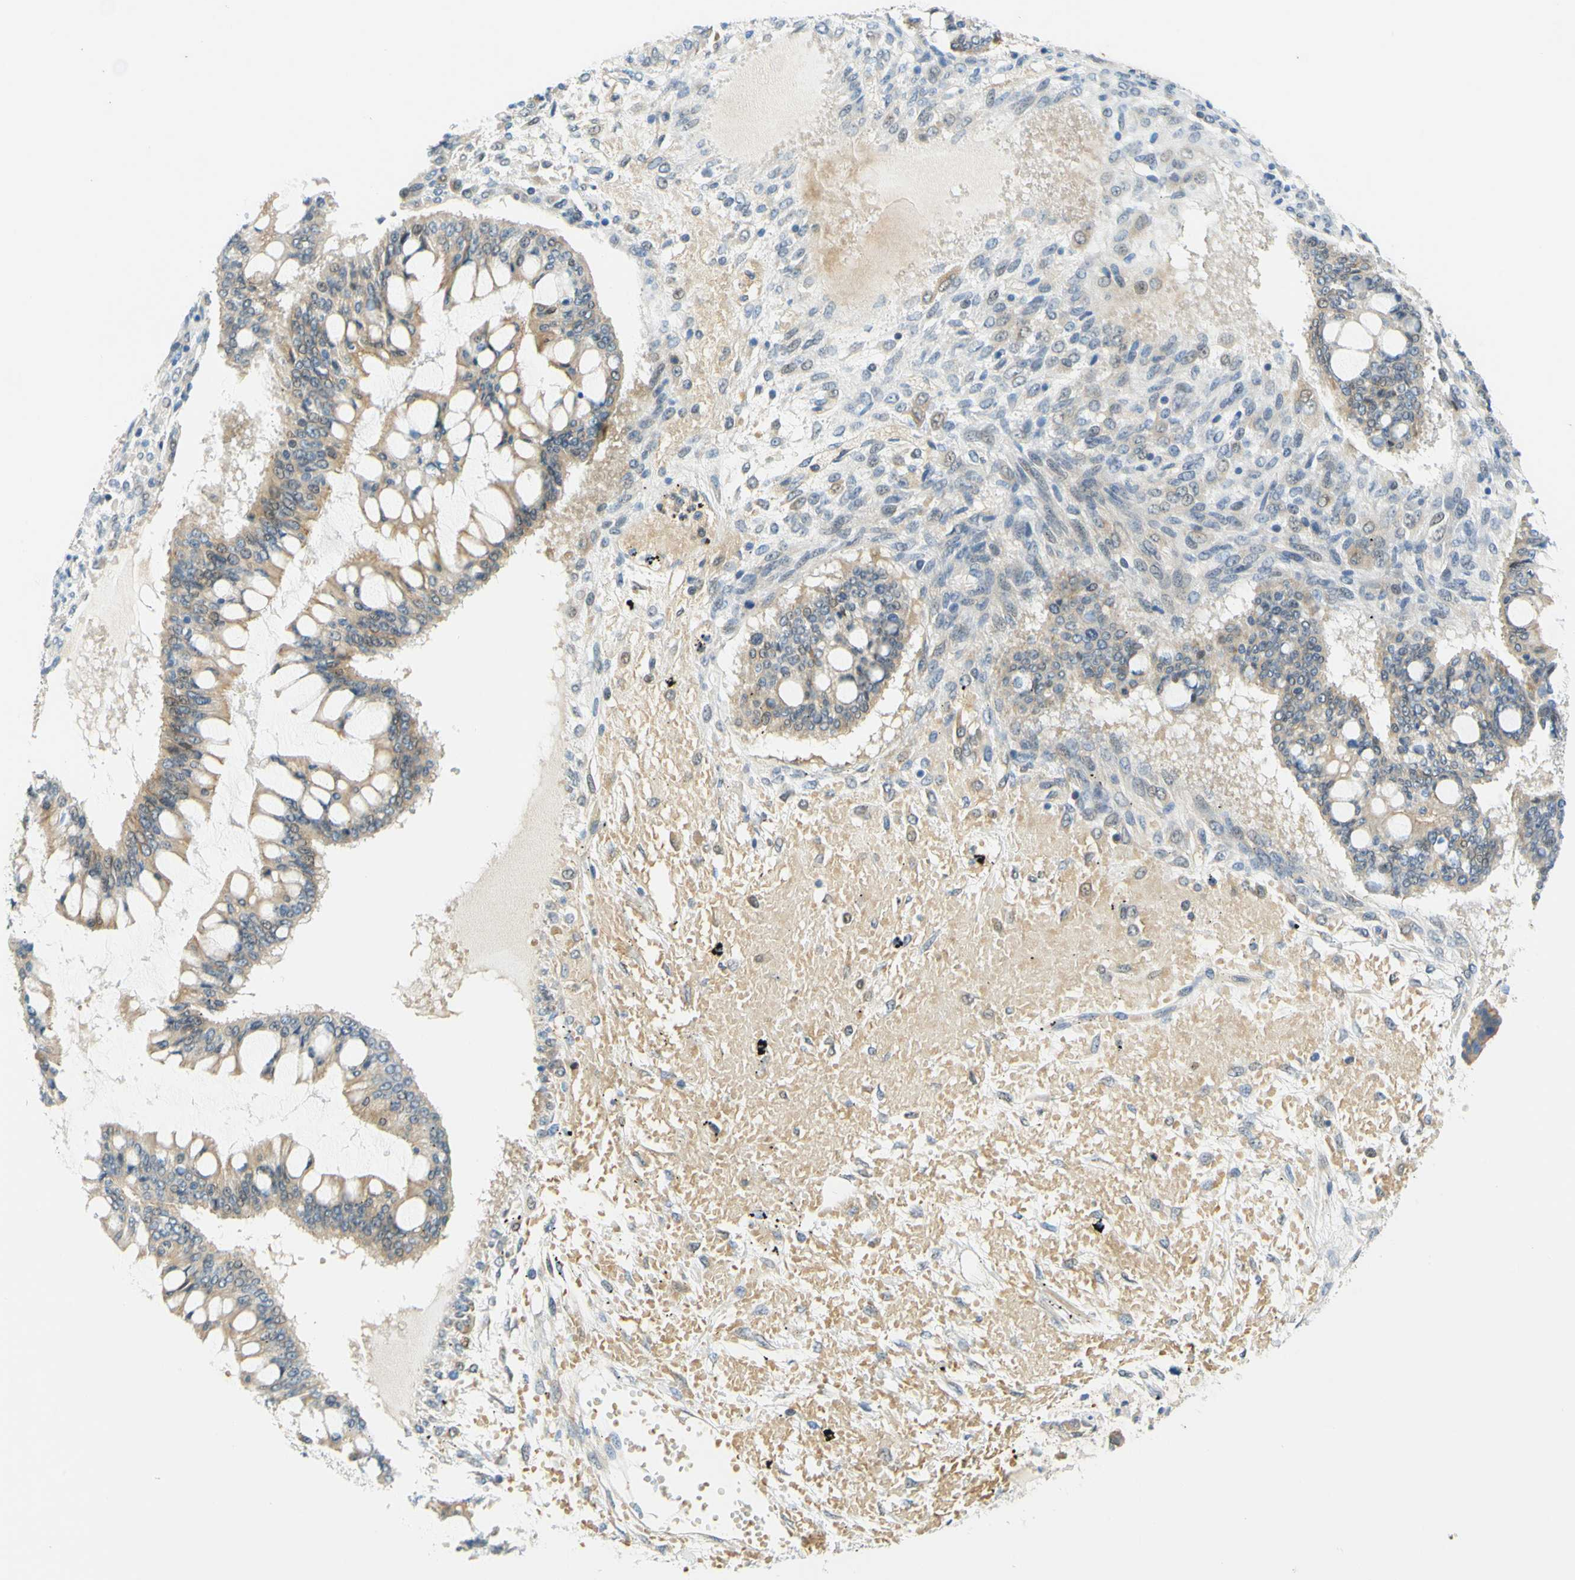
{"staining": {"intensity": "moderate", "quantity": ">75%", "location": "cytoplasmic/membranous"}, "tissue": "ovarian cancer", "cell_type": "Tumor cells", "image_type": "cancer", "snomed": [{"axis": "morphology", "description": "Cystadenocarcinoma, mucinous, NOS"}, {"axis": "topography", "description": "Ovary"}], "caption": "Protein positivity by IHC shows moderate cytoplasmic/membranous positivity in about >75% of tumor cells in ovarian mucinous cystadenocarcinoma. (Brightfield microscopy of DAB IHC at high magnification).", "gene": "ENTREP2", "patient": {"sex": "female", "age": 73}}